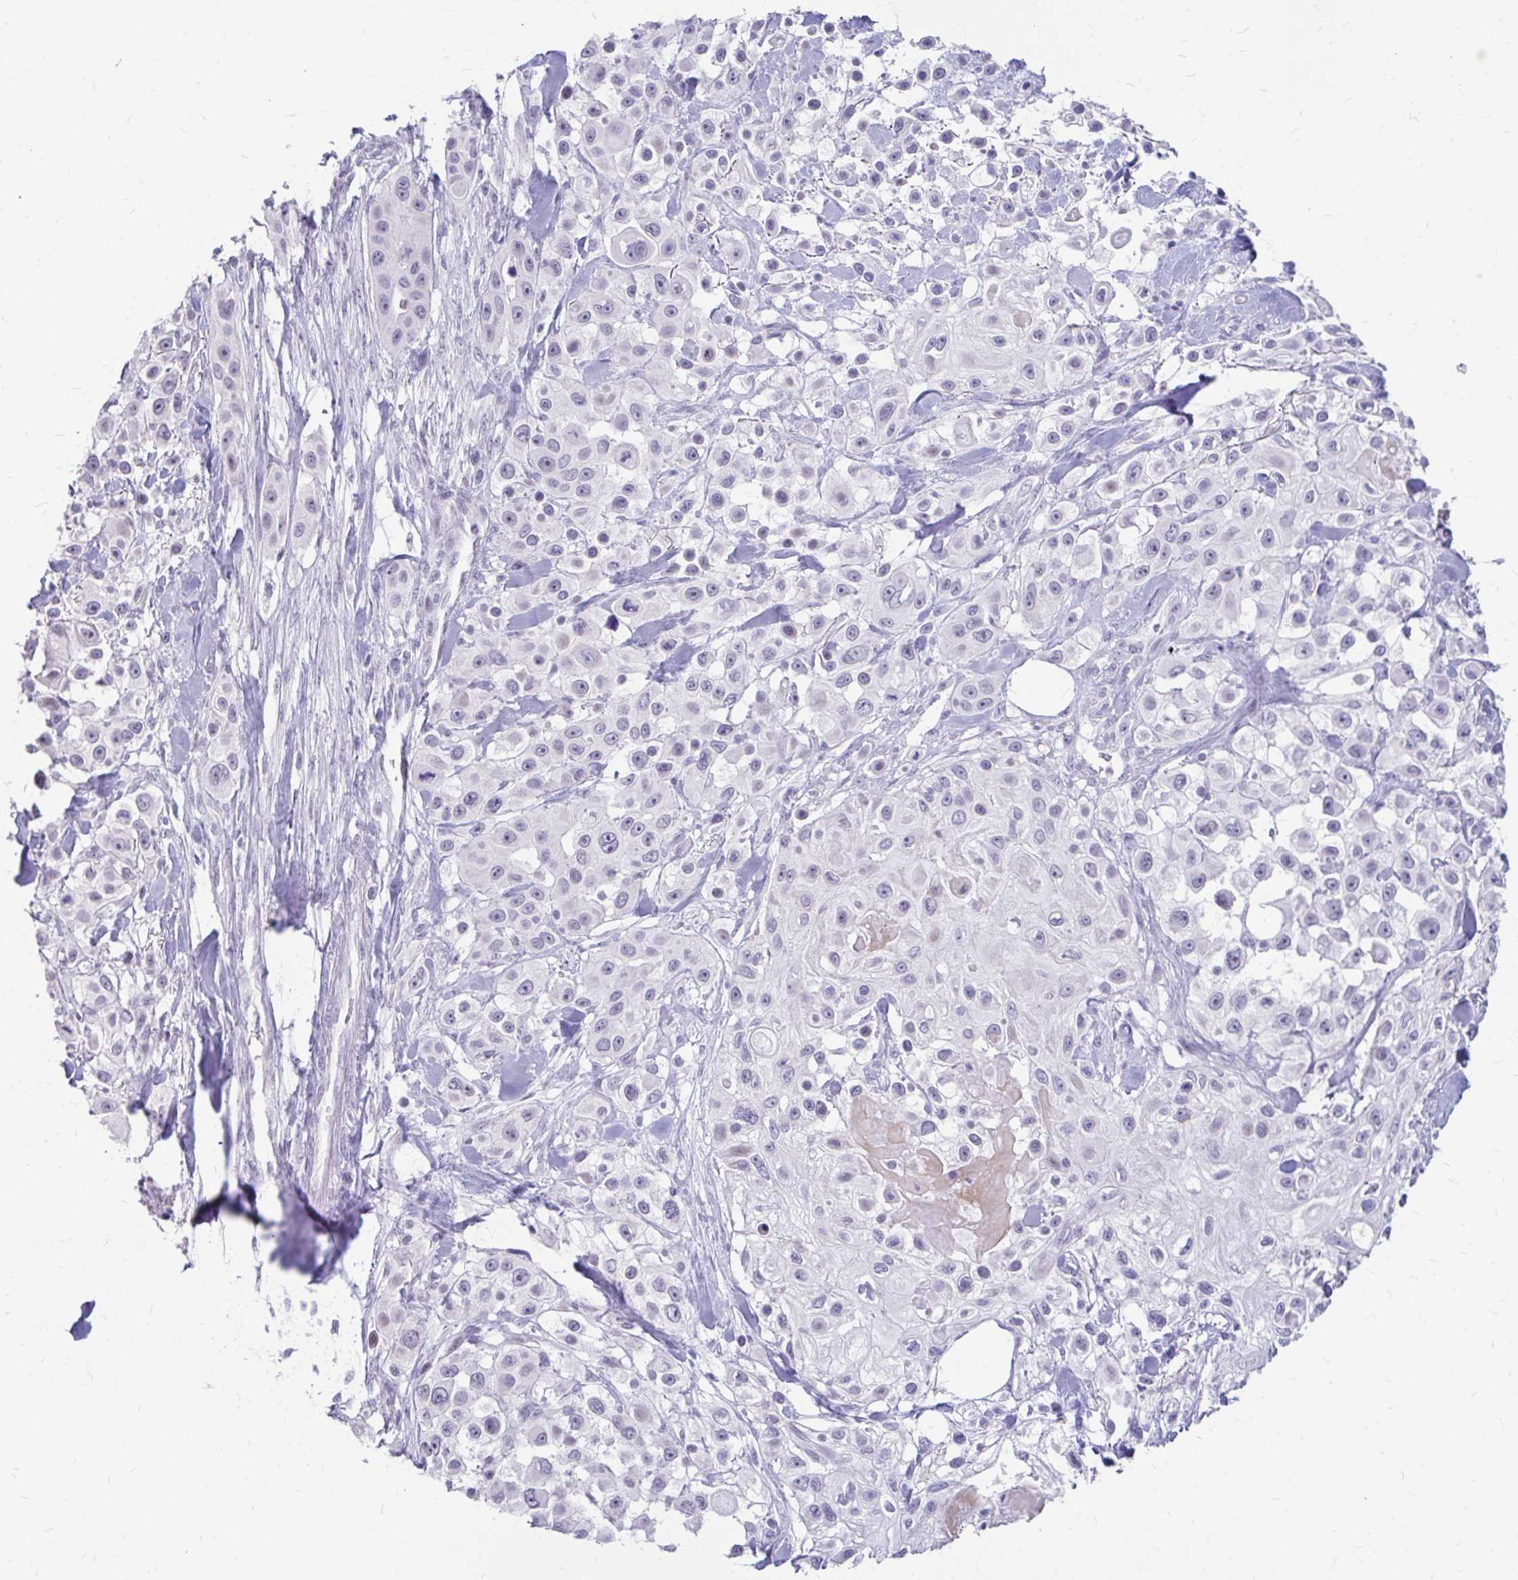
{"staining": {"intensity": "negative", "quantity": "none", "location": "none"}, "tissue": "skin cancer", "cell_type": "Tumor cells", "image_type": "cancer", "snomed": [{"axis": "morphology", "description": "Squamous cell carcinoma, NOS"}, {"axis": "topography", "description": "Skin"}], "caption": "This histopathology image is of skin cancer stained with immunohistochemistry (IHC) to label a protein in brown with the nuclei are counter-stained blue. There is no expression in tumor cells.", "gene": "RGS16", "patient": {"sex": "male", "age": 63}}